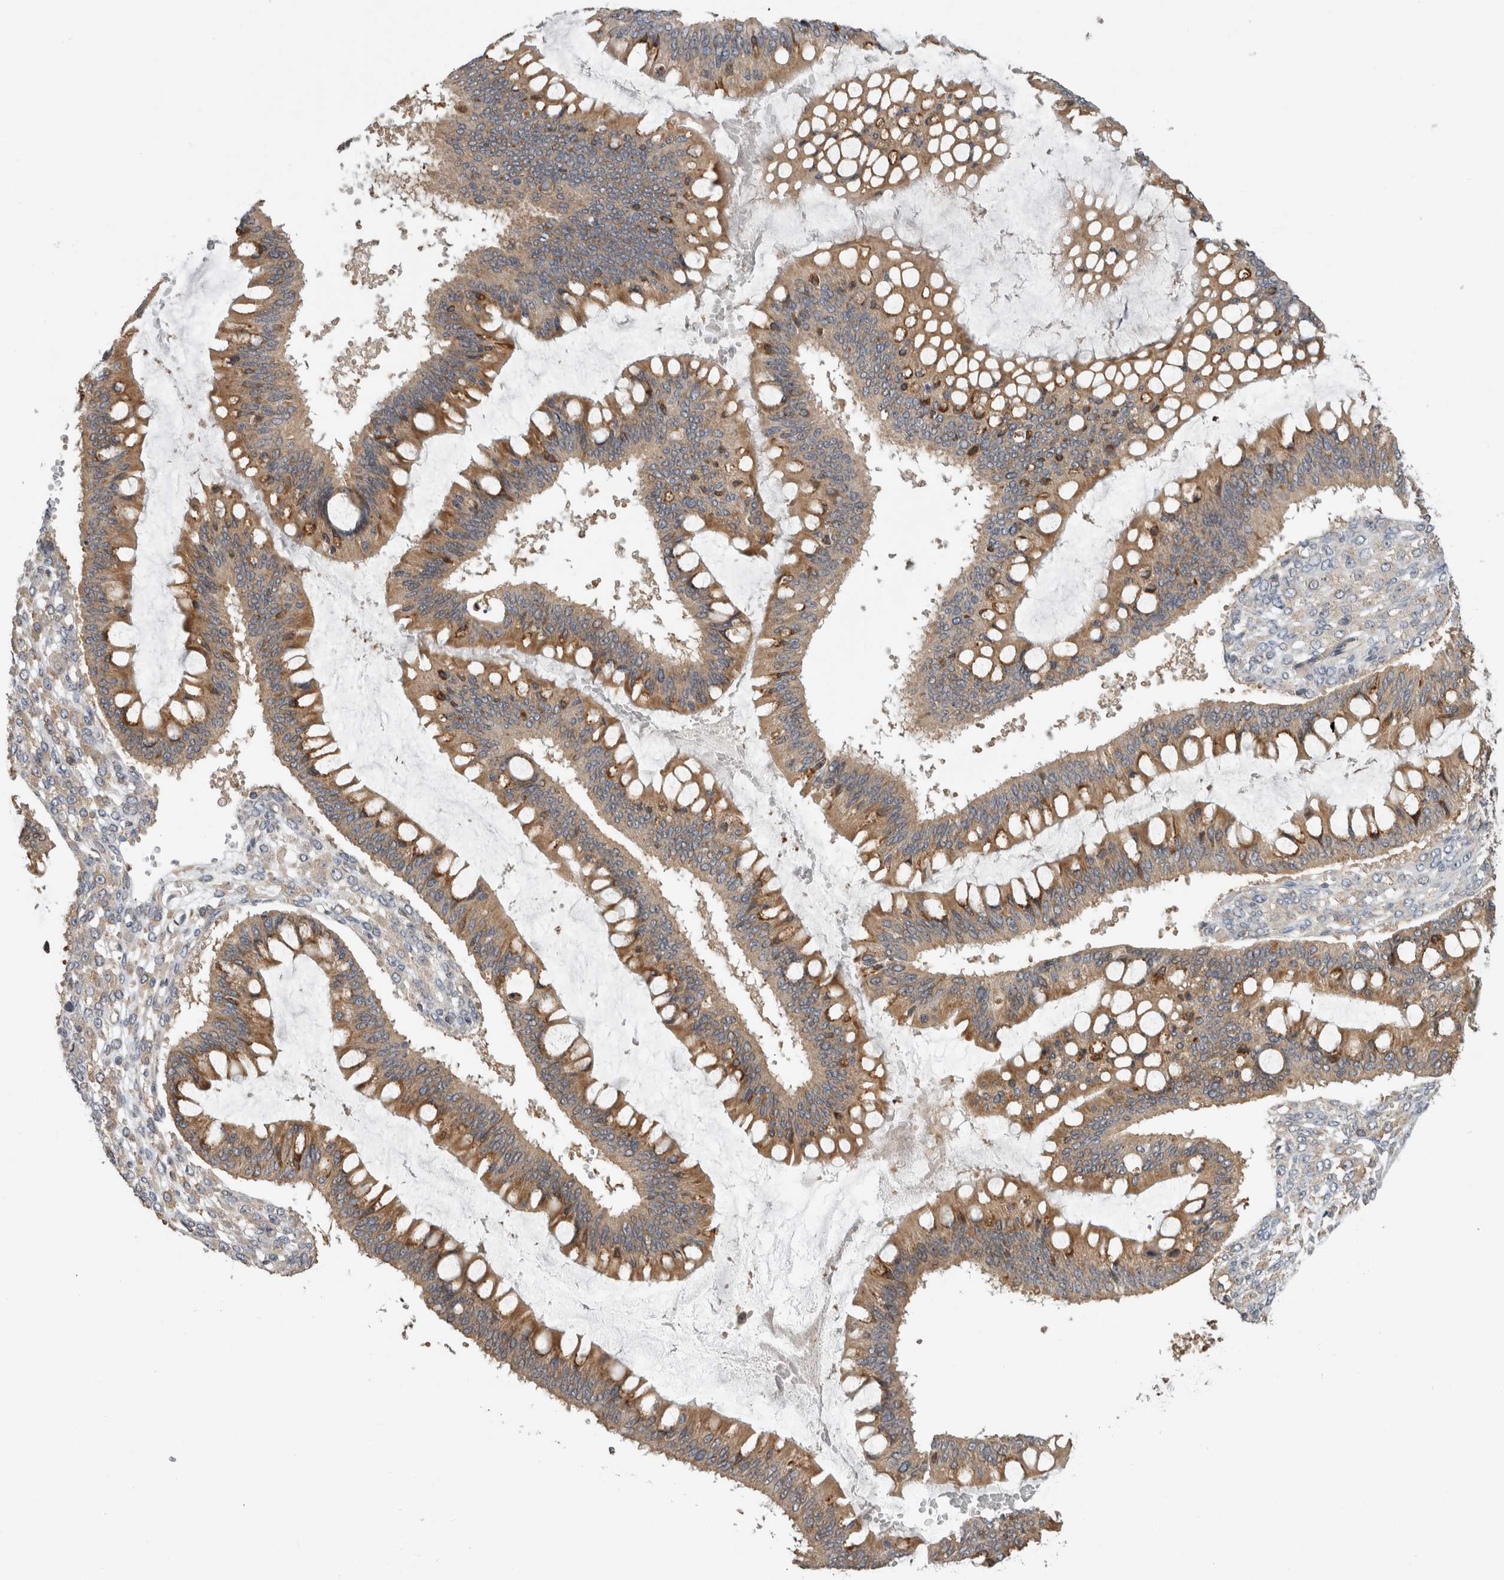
{"staining": {"intensity": "moderate", "quantity": ">75%", "location": "cytoplasmic/membranous"}, "tissue": "ovarian cancer", "cell_type": "Tumor cells", "image_type": "cancer", "snomed": [{"axis": "morphology", "description": "Cystadenocarcinoma, mucinous, NOS"}, {"axis": "topography", "description": "Ovary"}], "caption": "IHC (DAB (3,3'-diaminobenzidine)) staining of ovarian cancer displays moderate cytoplasmic/membranous protein staining in about >75% of tumor cells.", "gene": "PARP6", "patient": {"sex": "female", "age": 73}}